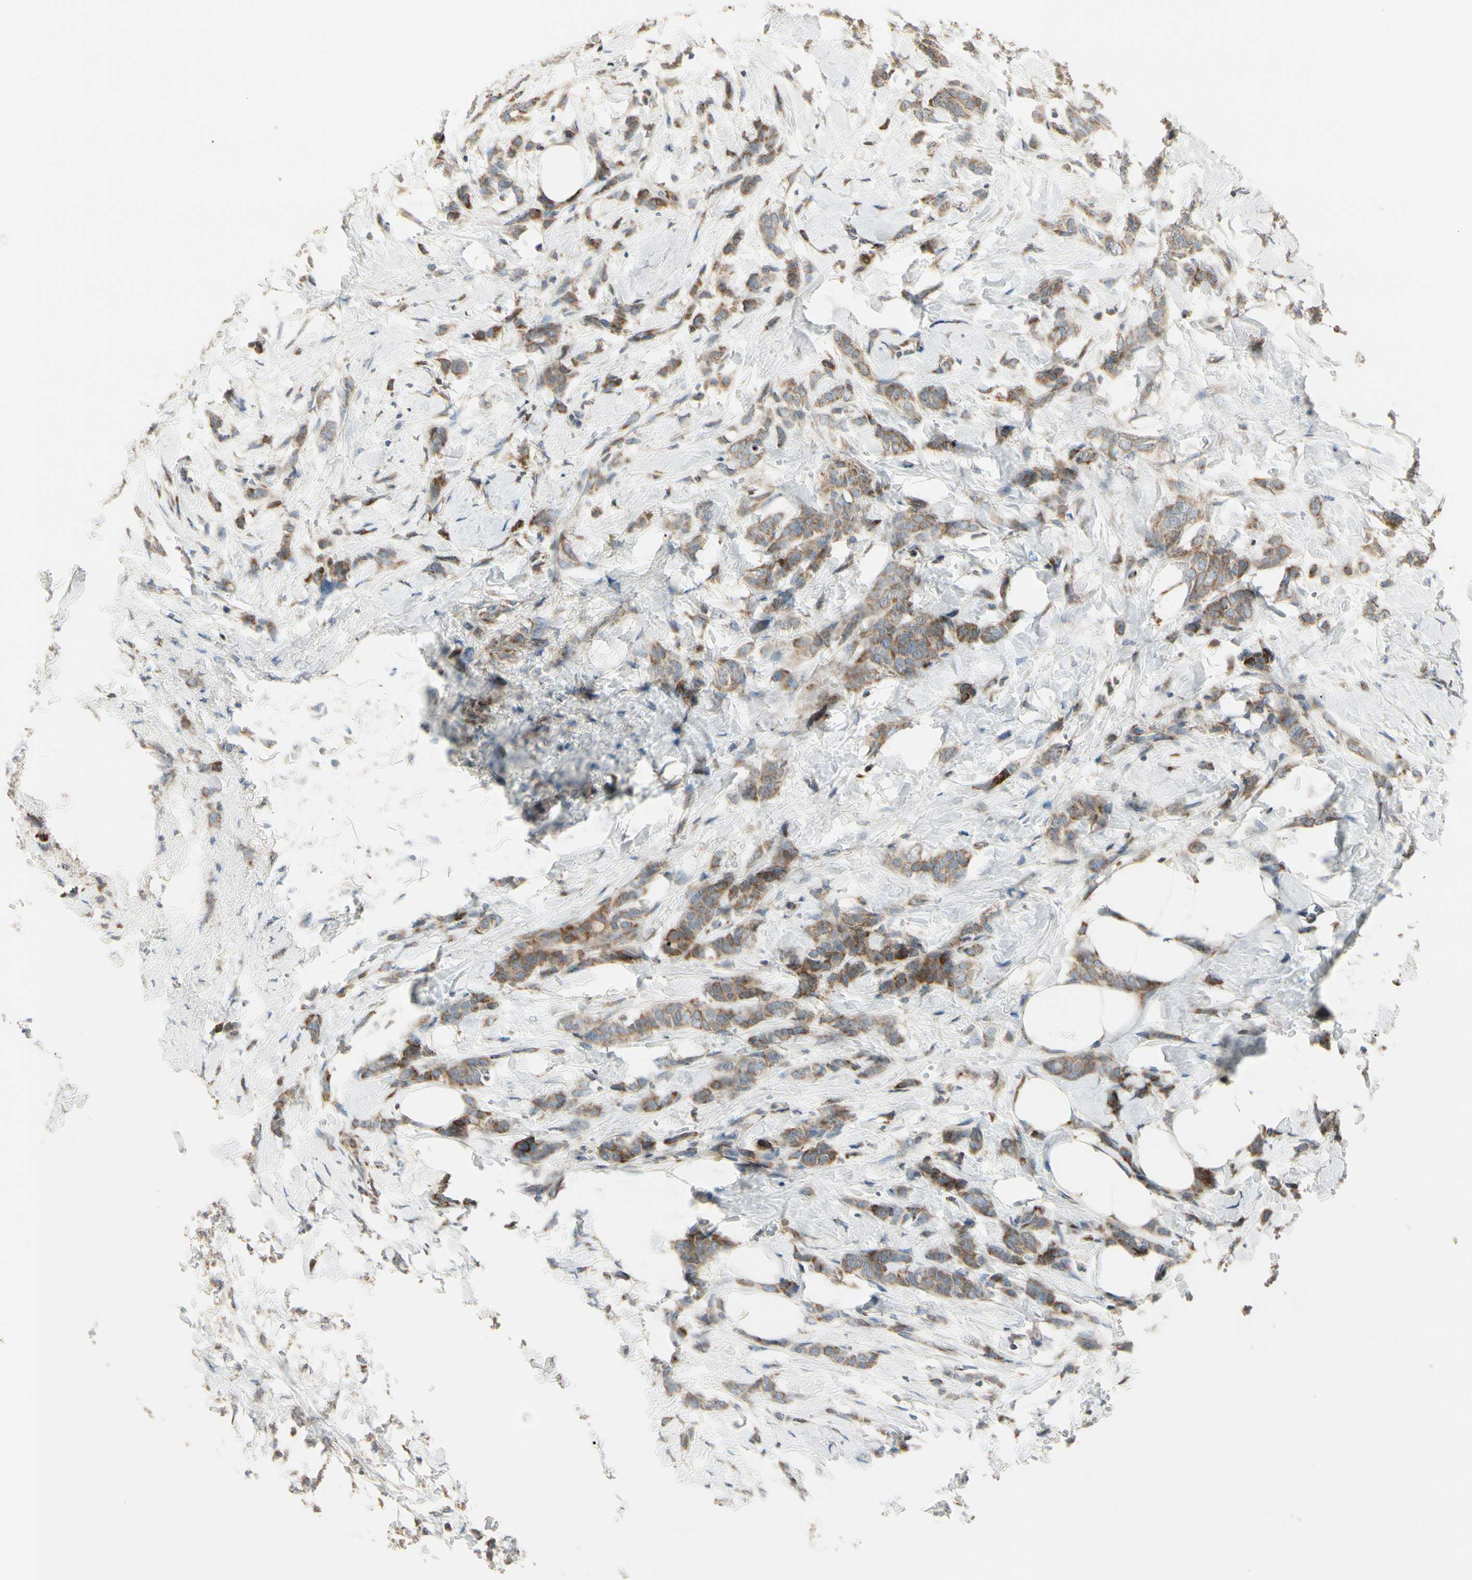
{"staining": {"intensity": "weak", "quantity": ">75%", "location": "cytoplasmic/membranous"}, "tissue": "breast cancer", "cell_type": "Tumor cells", "image_type": "cancer", "snomed": [{"axis": "morphology", "description": "Lobular carcinoma, in situ"}, {"axis": "morphology", "description": "Lobular carcinoma"}, {"axis": "topography", "description": "Breast"}], "caption": "Protein staining exhibits weak cytoplasmic/membranous expression in about >75% of tumor cells in breast cancer (lobular carcinoma in situ).", "gene": "MRPL9", "patient": {"sex": "female", "age": 41}}